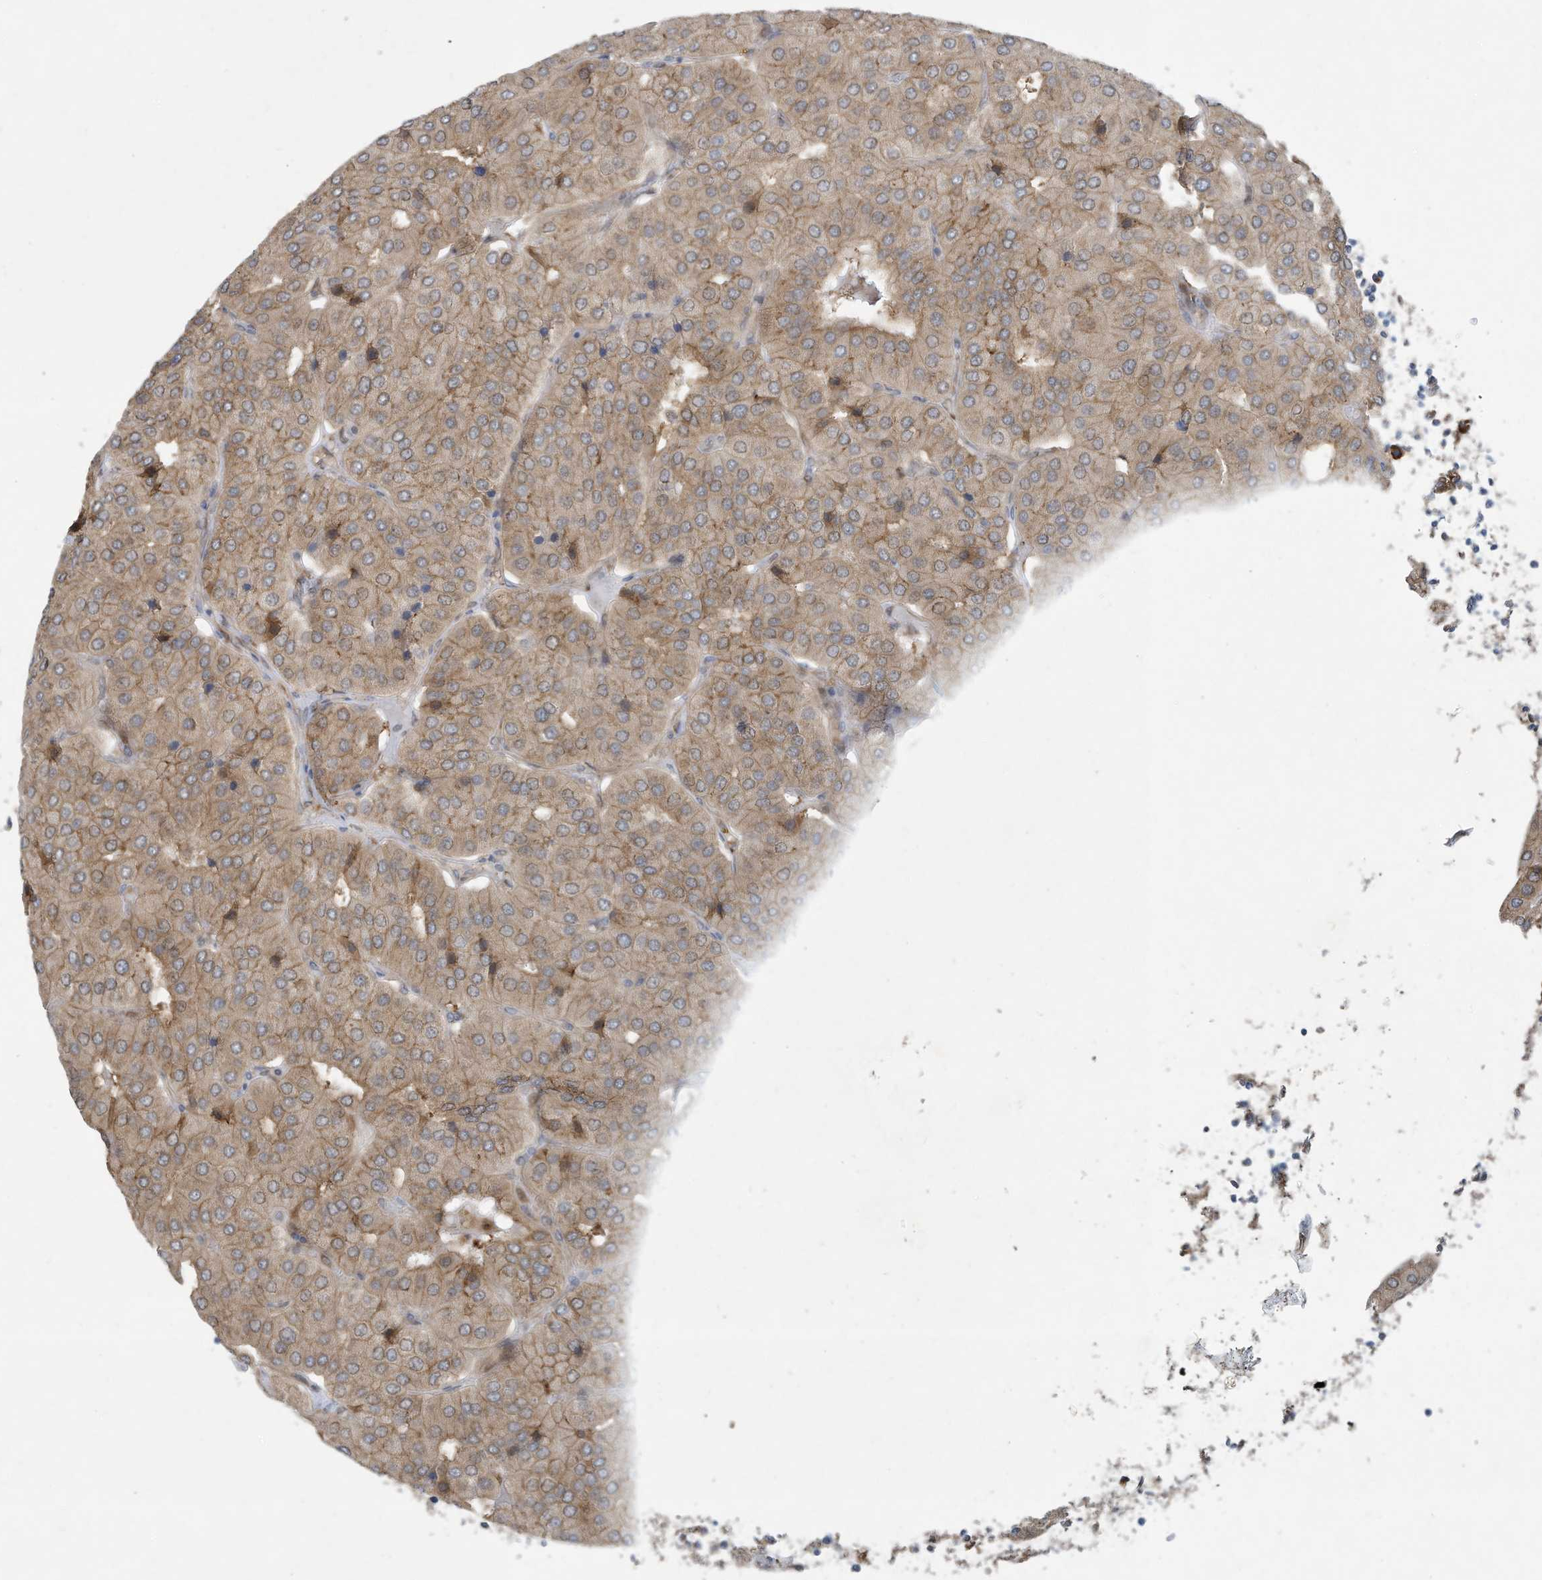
{"staining": {"intensity": "weak", "quantity": ">75%", "location": "cytoplasmic/membranous"}, "tissue": "parathyroid gland", "cell_type": "Glandular cells", "image_type": "normal", "snomed": [{"axis": "morphology", "description": "Normal tissue, NOS"}, {"axis": "morphology", "description": "Adenoma, NOS"}, {"axis": "topography", "description": "Parathyroid gland"}], "caption": "Weak cytoplasmic/membranous protein expression is appreciated in about >75% of glandular cells in parathyroid gland.", "gene": "USE1", "patient": {"sex": "female", "age": 86}}